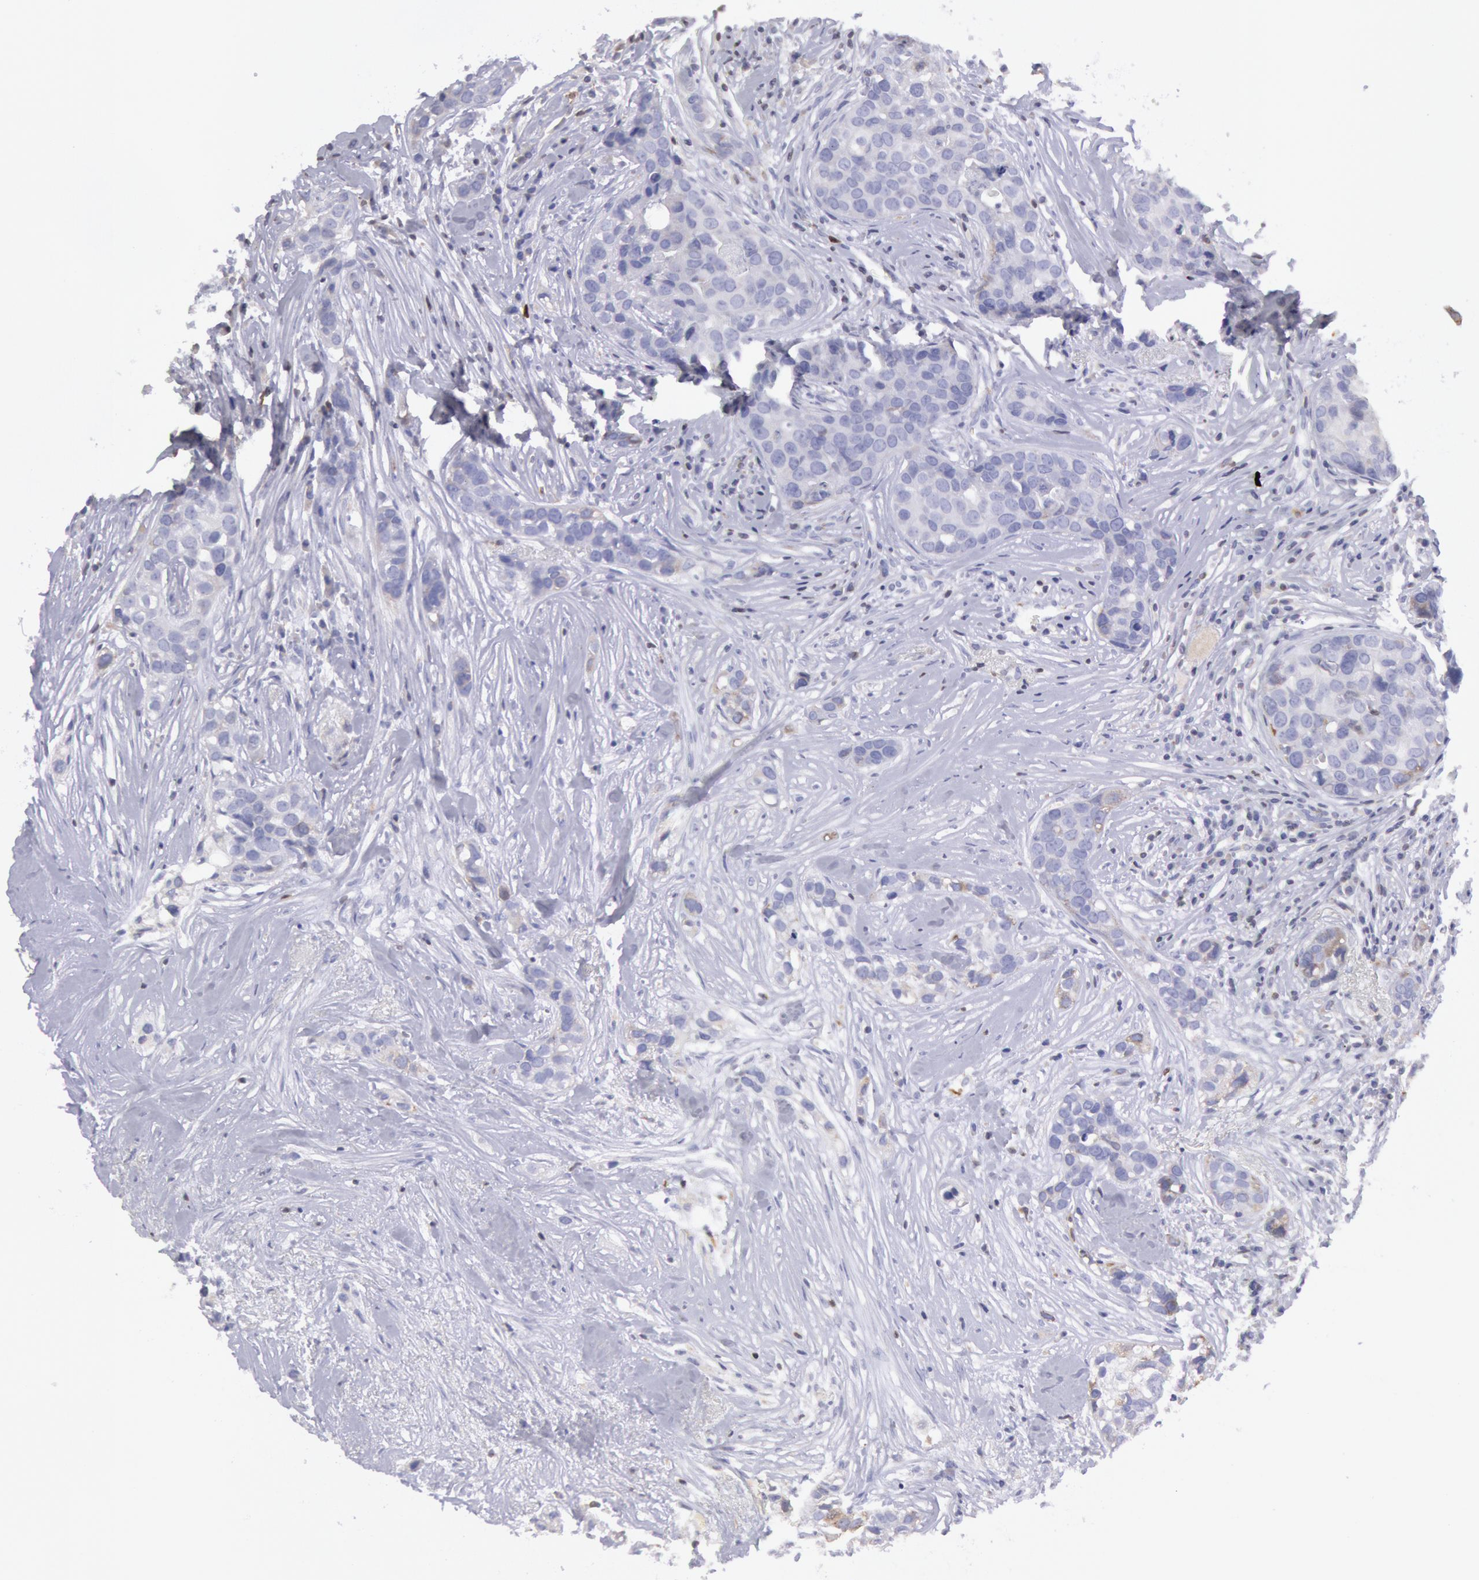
{"staining": {"intensity": "negative", "quantity": "none", "location": "none"}, "tissue": "breast cancer", "cell_type": "Tumor cells", "image_type": "cancer", "snomed": [{"axis": "morphology", "description": "Duct carcinoma"}, {"axis": "topography", "description": "Breast"}], "caption": "This is an immunohistochemistry (IHC) photomicrograph of breast infiltrating ductal carcinoma. There is no positivity in tumor cells.", "gene": "RAB27A", "patient": {"sex": "female", "age": 91}}